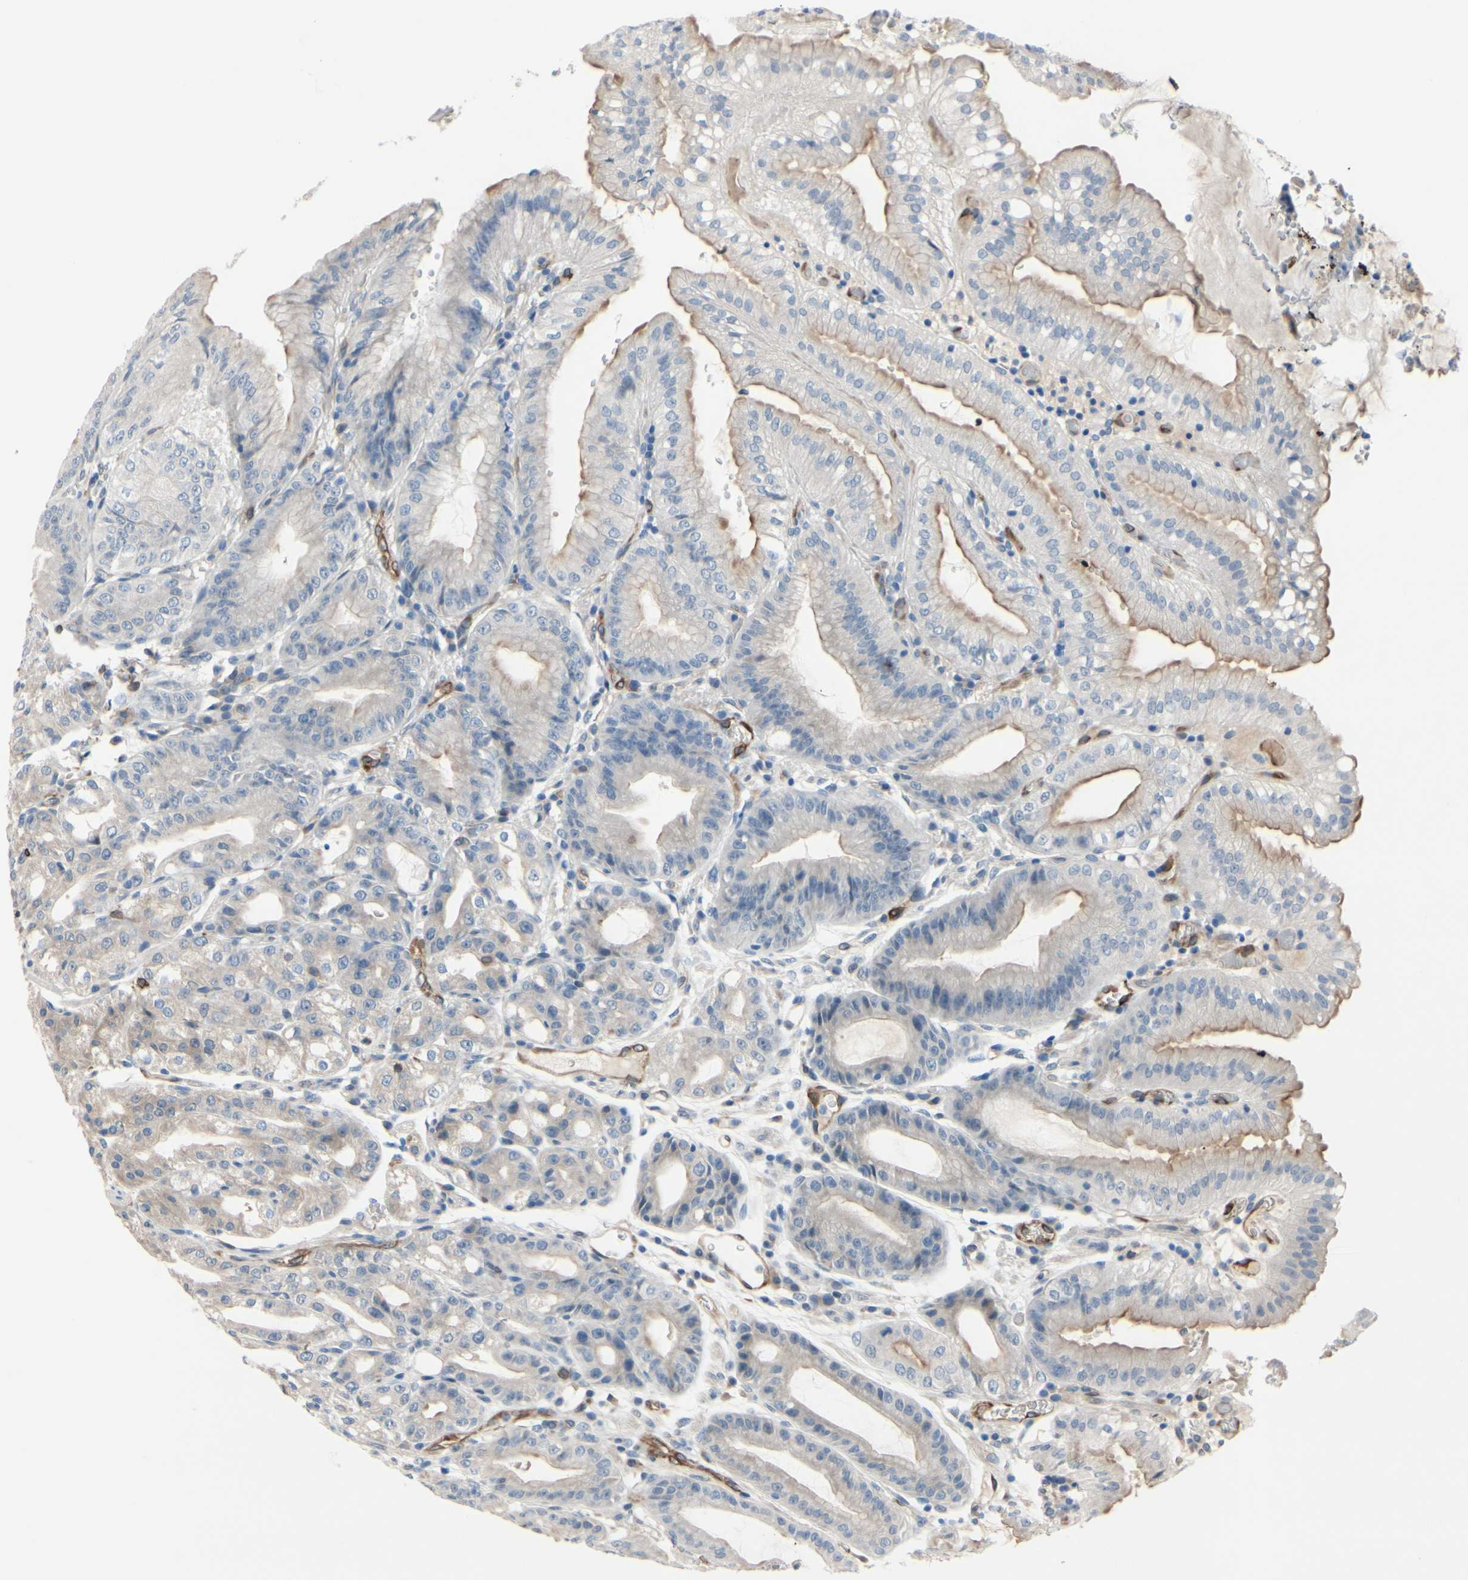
{"staining": {"intensity": "weak", "quantity": ">75%", "location": "cytoplasmic/membranous"}, "tissue": "stomach", "cell_type": "Glandular cells", "image_type": "normal", "snomed": [{"axis": "morphology", "description": "Normal tissue, NOS"}, {"axis": "topography", "description": "Stomach, lower"}], "caption": "This is a micrograph of IHC staining of normal stomach, which shows weak staining in the cytoplasmic/membranous of glandular cells.", "gene": "PRXL2A", "patient": {"sex": "male", "age": 71}}